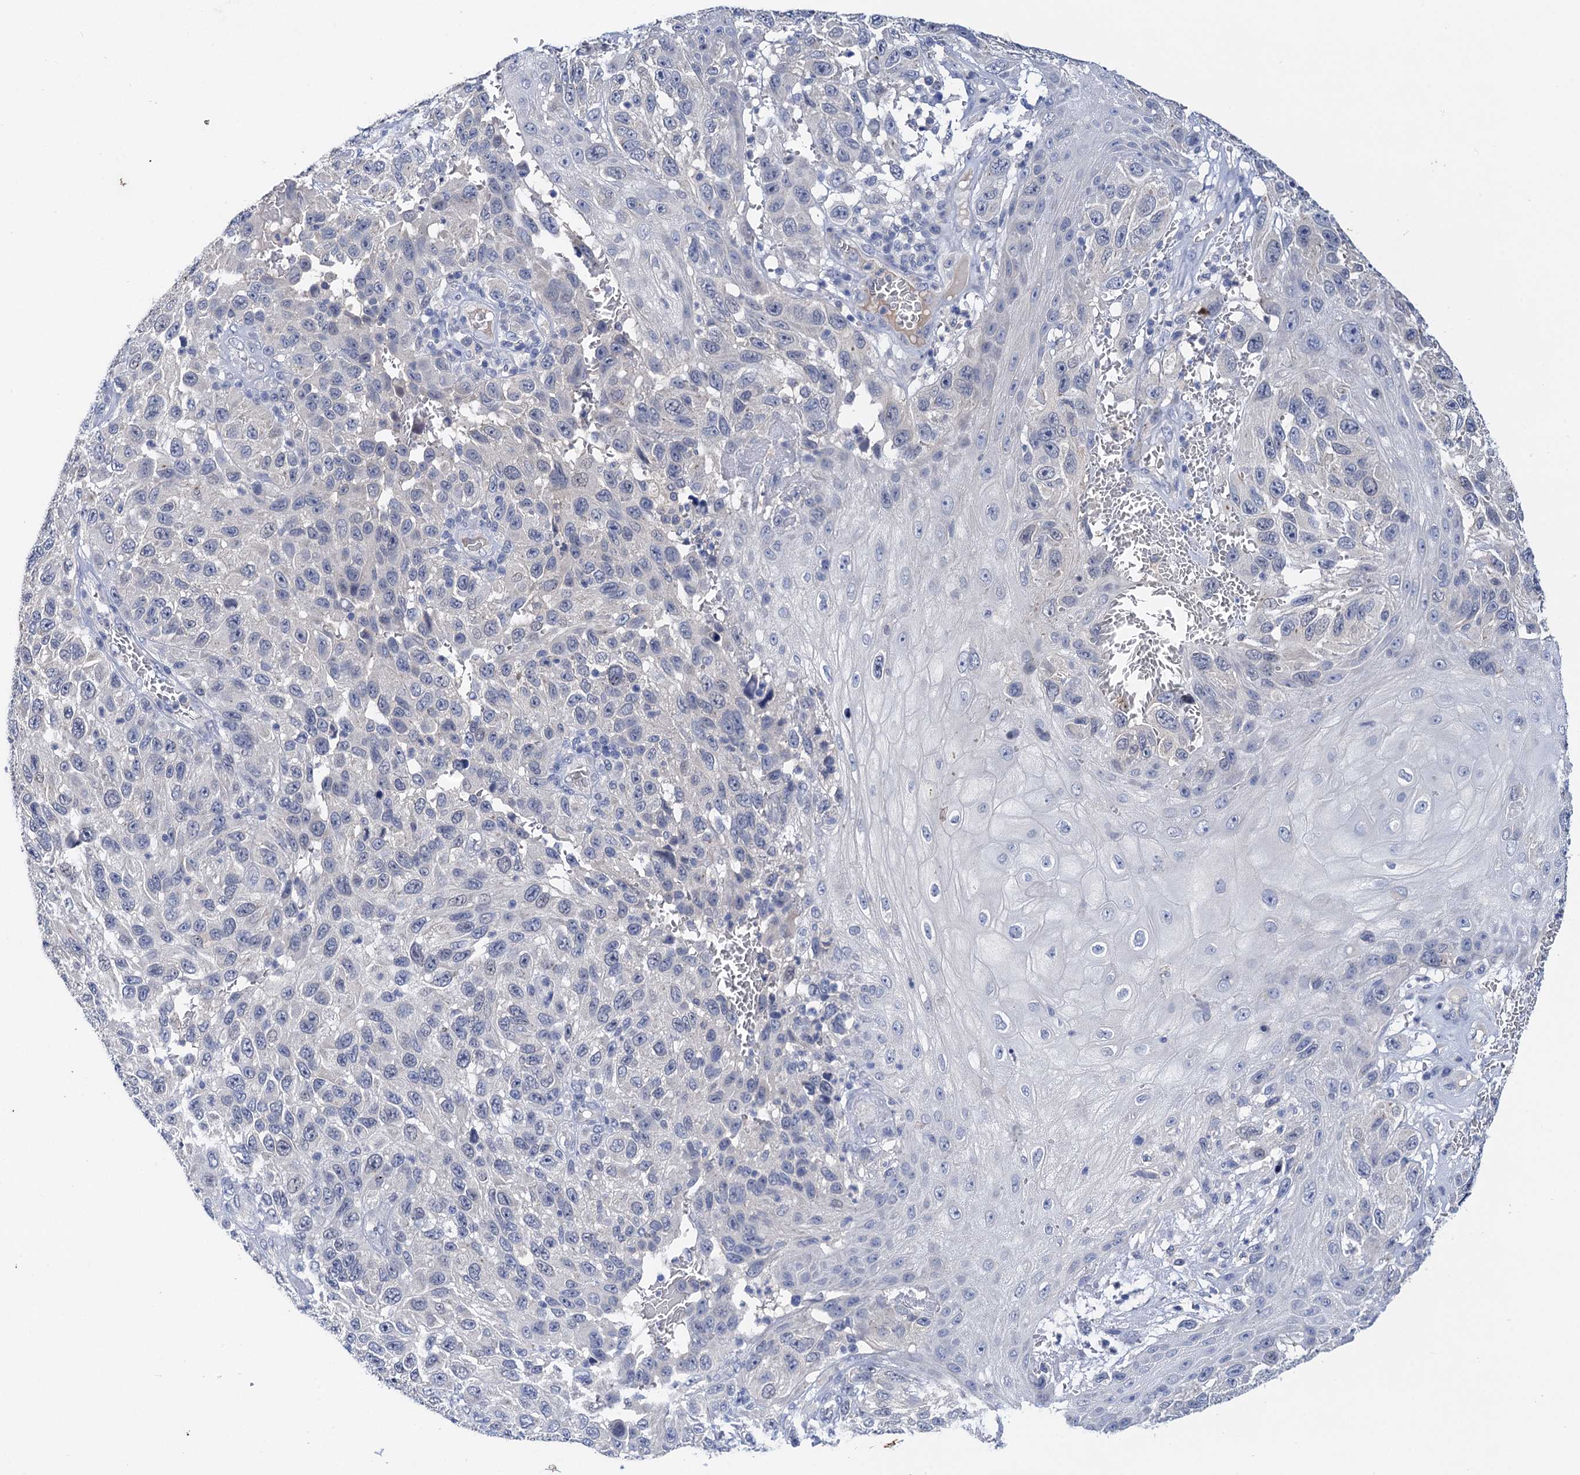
{"staining": {"intensity": "negative", "quantity": "none", "location": "none"}, "tissue": "melanoma", "cell_type": "Tumor cells", "image_type": "cancer", "snomed": [{"axis": "morphology", "description": "Normal tissue, NOS"}, {"axis": "morphology", "description": "Malignant melanoma, NOS"}, {"axis": "topography", "description": "Skin"}], "caption": "Tumor cells show no significant staining in melanoma. (Stains: DAB (3,3'-diaminobenzidine) immunohistochemistry with hematoxylin counter stain, Microscopy: brightfield microscopy at high magnification).", "gene": "TMEM39B", "patient": {"sex": "female", "age": 96}}